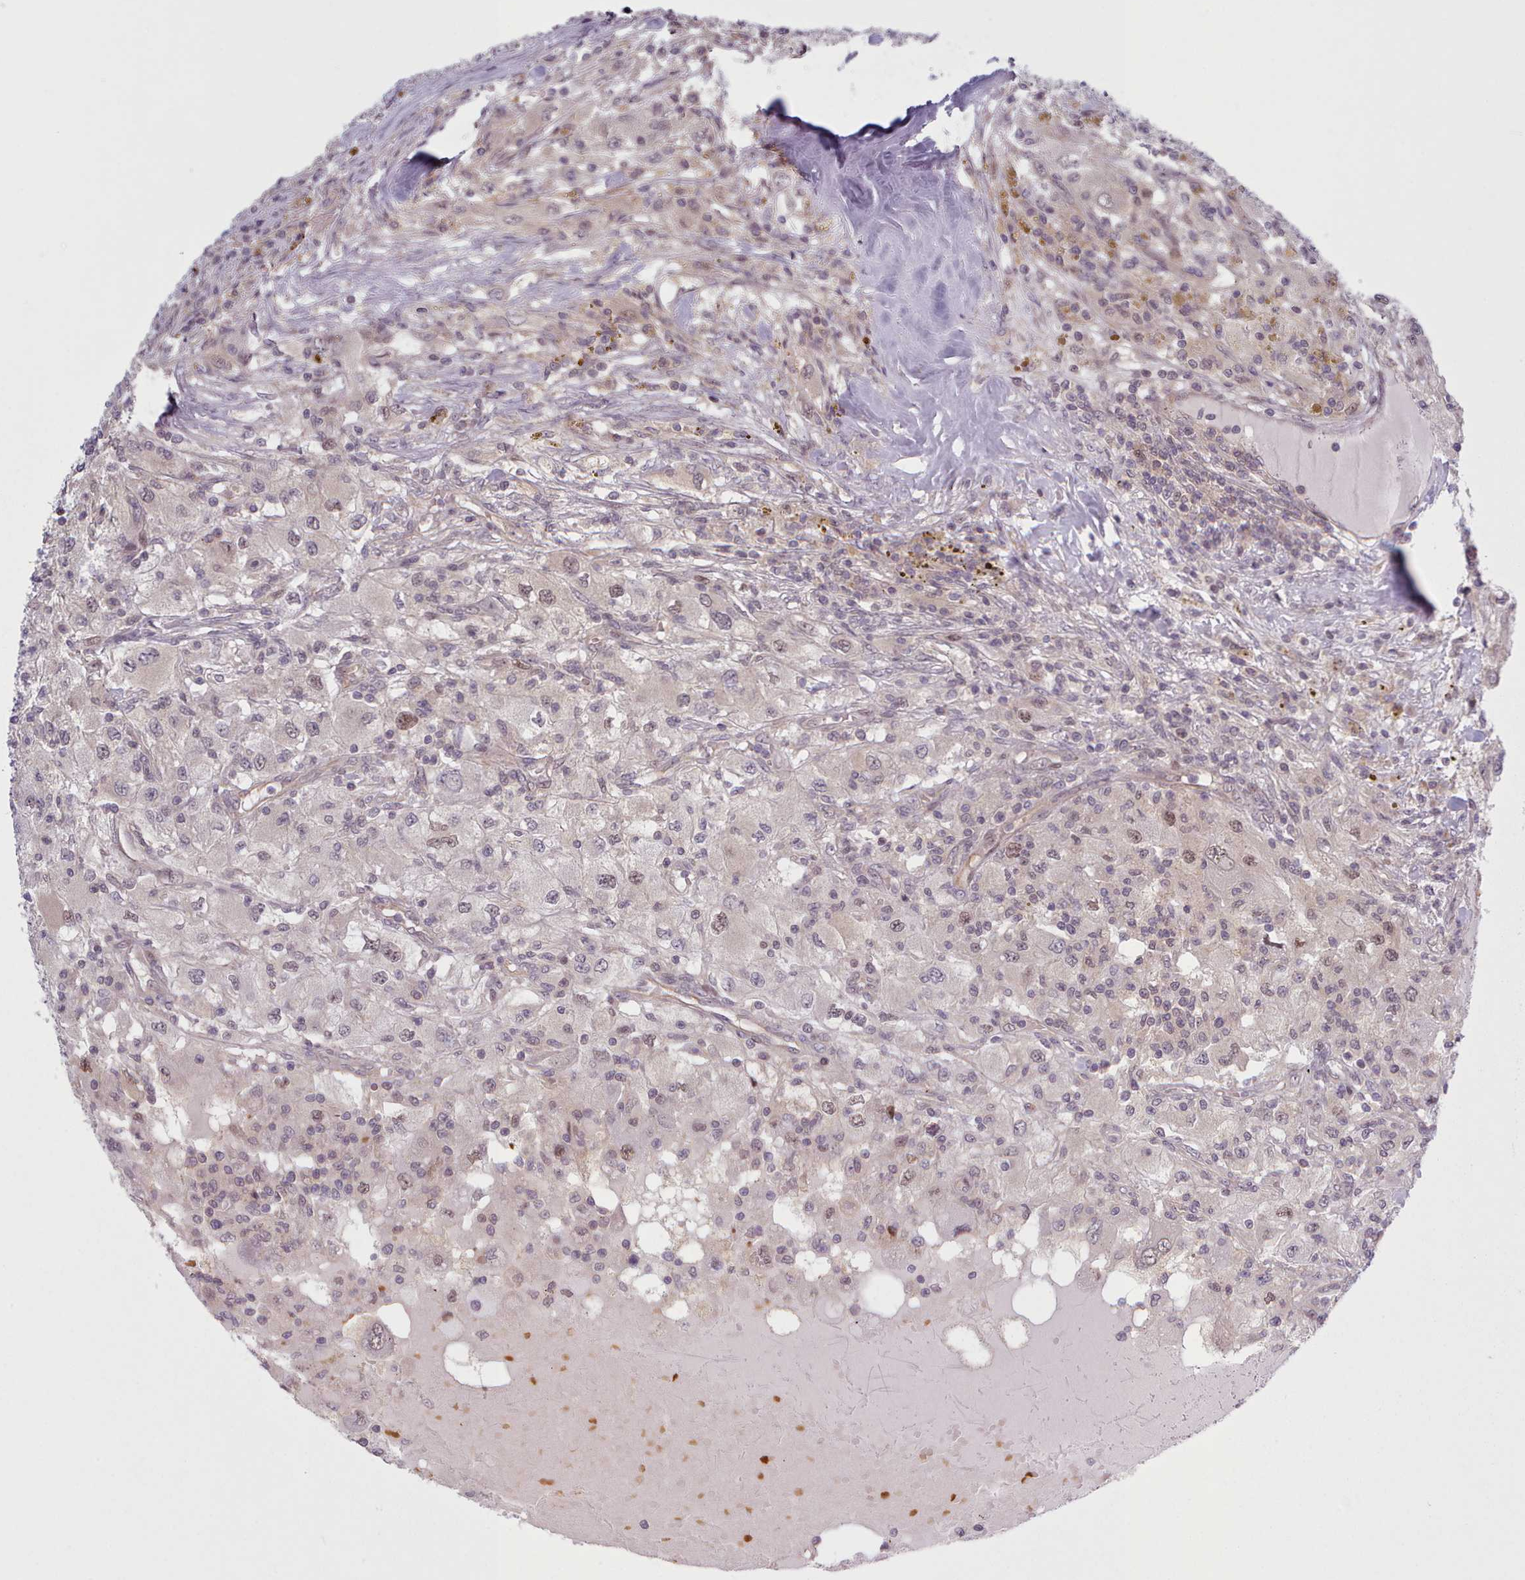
{"staining": {"intensity": "weak", "quantity": "<25%", "location": "nuclear"}, "tissue": "renal cancer", "cell_type": "Tumor cells", "image_type": "cancer", "snomed": [{"axis": "morphology", "description": "Adenocarcinoma, NOS"}, {"axis": "topography", "description": "Kidney"}], "caption": "Human renal cancer (adenocarcinoma) stained for a protein using immunohistochemistry (IHC) displays no expression in tumor cells.", "gene": "KBTBD7", "patient": {"sex": "female", "age": 67}}